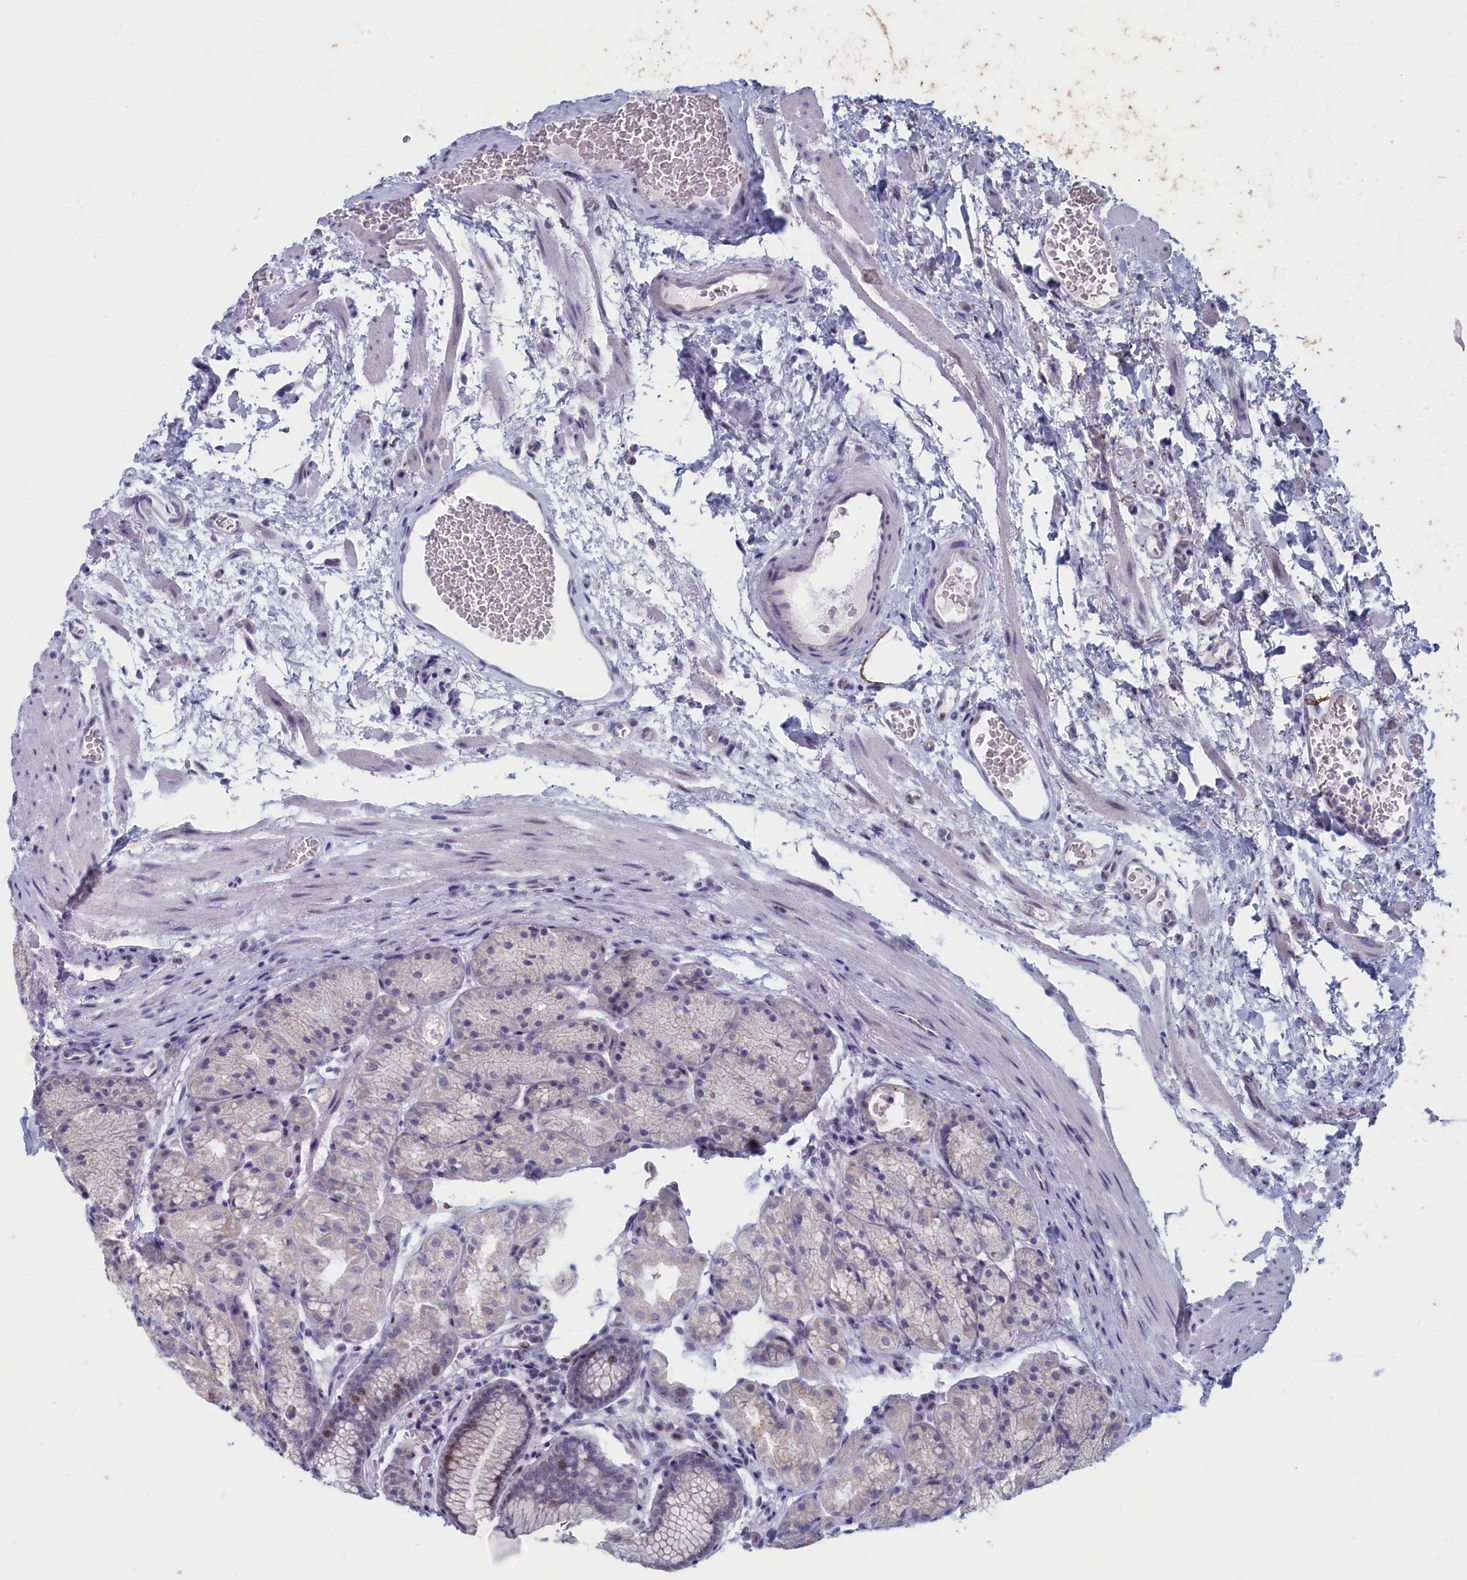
{"staining": {"intensity": "weak", "quantity": "<25%", "location": "nuclear"}, "tissue": "stomach", "cell_type": "Glandular cells", "image_type": "normal", "snomed": [{"axis": "morphology", "description": "Normal tissue, NOS"}, {"axis": "topography", "description": "Stomach"}], "caption": "High power microscopy histopathology image of an immunohistochemistry (IHC) photomicrograph of unremarkable stomach, revealing no significant staining in glandular cells.", "gene": "WDR76", "patient": {"sex": "male", "age": 63}}